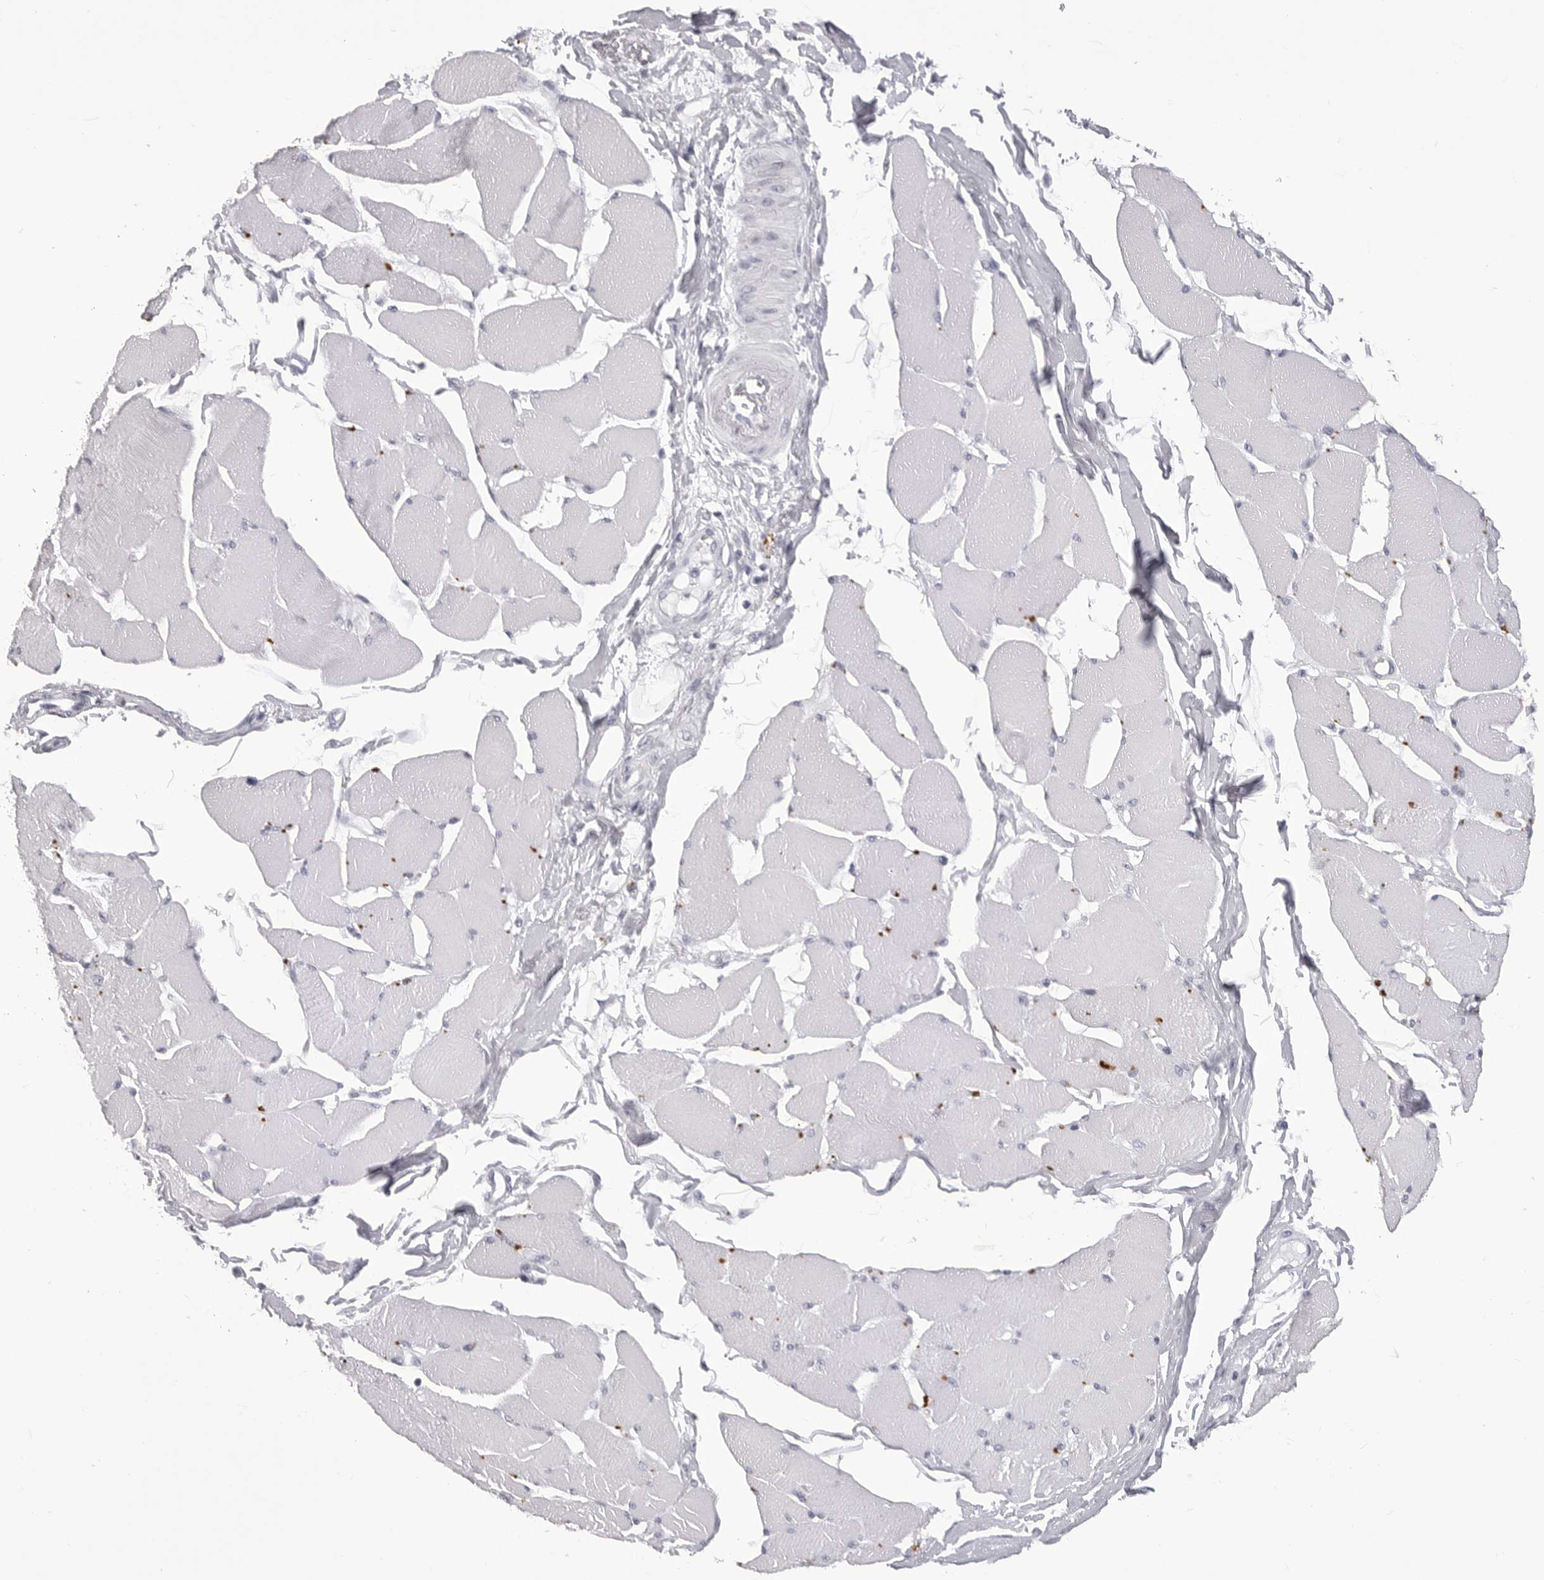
{"staining": {"intensity": "negative", "quantity": "none", "location": "none"}, "tissue": "skeletal muscle", "cell_type": "Myocytes", "image_type": "normal", "snomed": [{"axis": "morphology", "description": "Normal tissue, NOS"}, {"axis": "topography", "description": "Skin"}, {"axis": "topography", "description": "Skeletal muscle"}], "caption": "Immunohistochemistry micrograph of benign skeletal muscle: skeletal muscle stained with DAB reveals no significant protein staining in myocytes.", "gene": "LGALS4", "patient": {"sex": "male", "age": 83}}